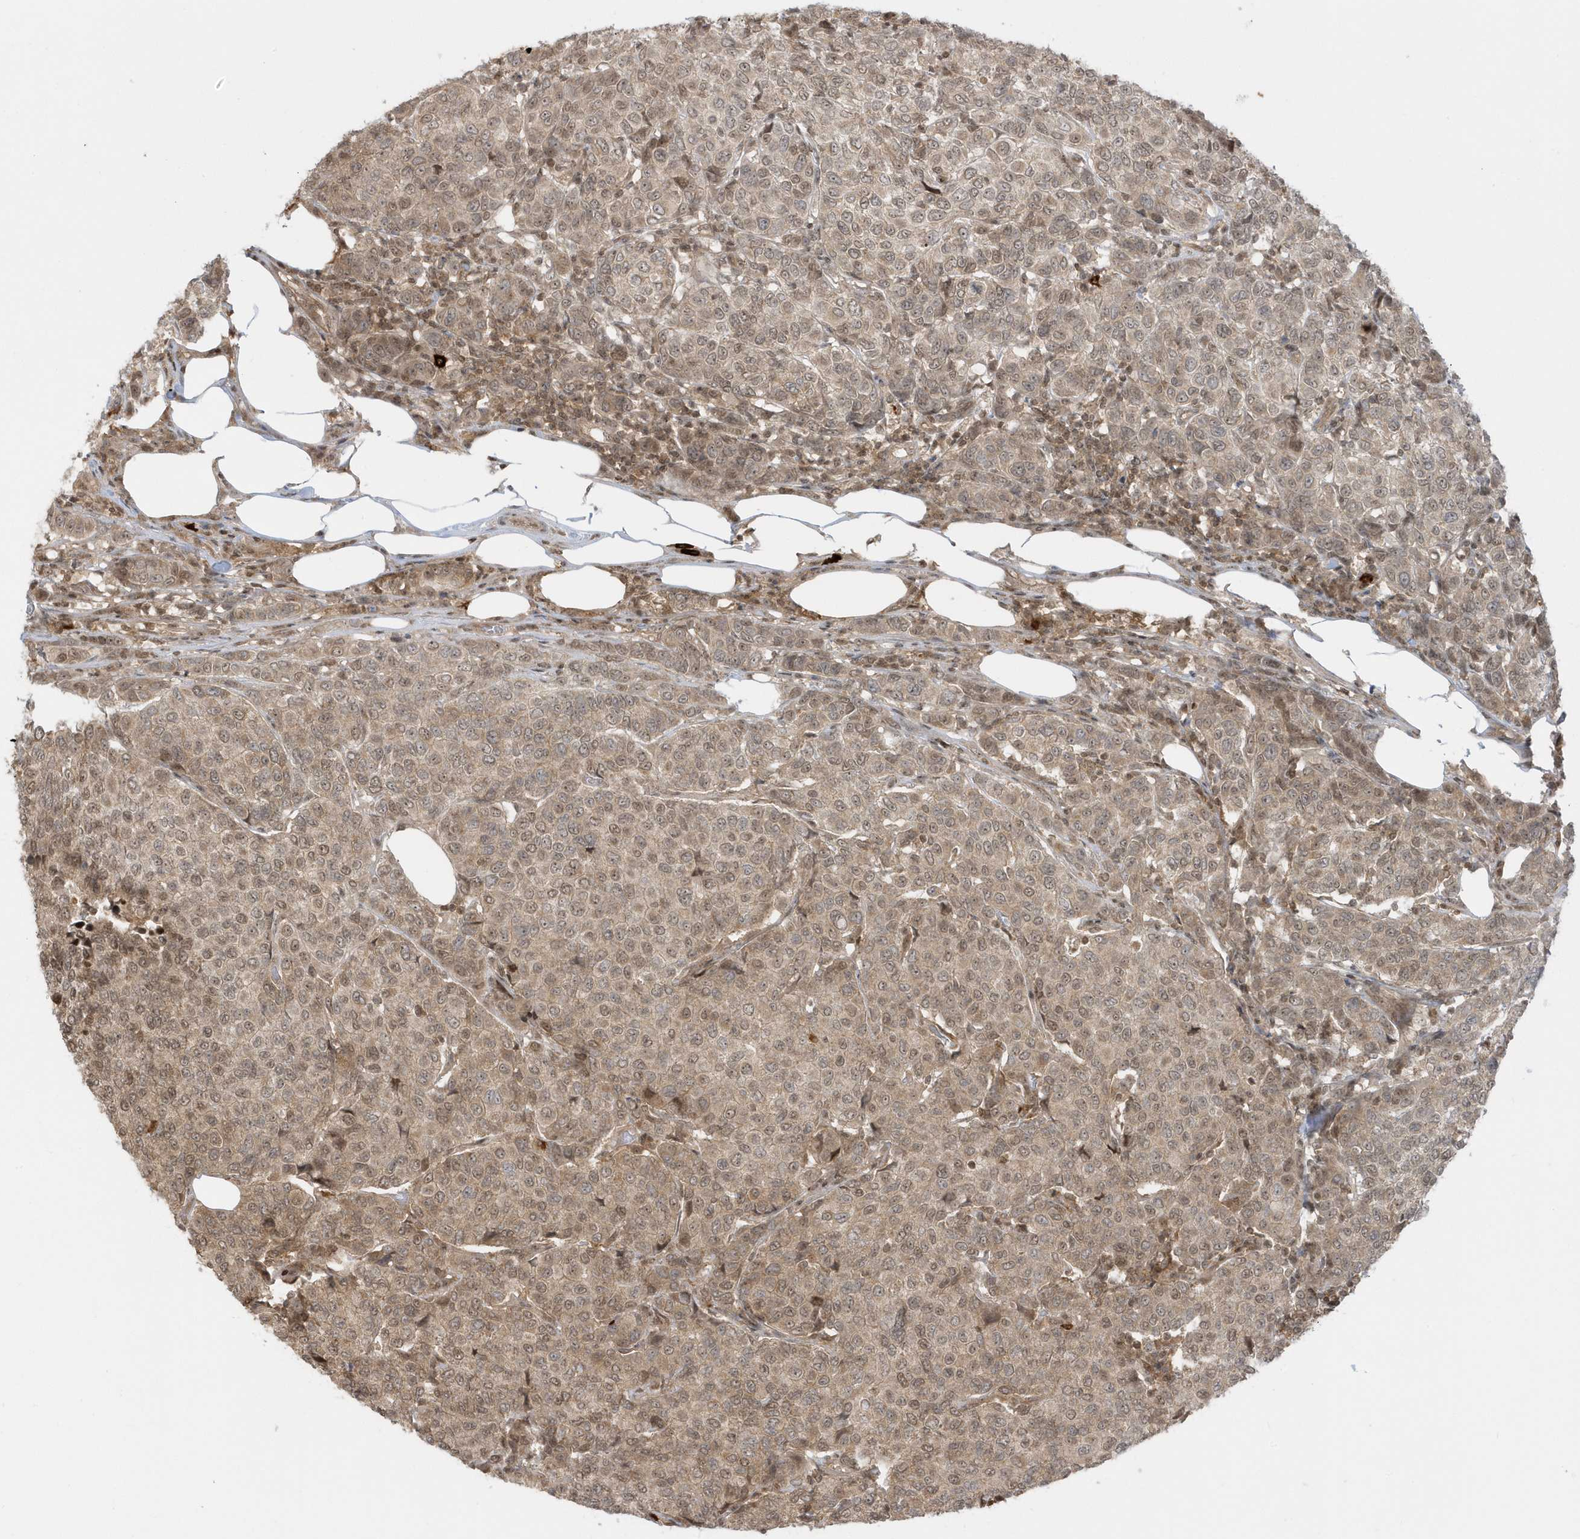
{"staining": {"intensity": "weak", "quantity": ">75%", "location": "cytoplasmic/membranous,nuclear"}, "tissue": "breast cancer", "cell_type": "Tumor cells", "image_type": "cancer", "snomed": [{"axis": "morphology", "description": "Duct carcinoma"}, {"axis": "topography", "description": "Breast"}], "caption": "High-magnification brightfield microscopy of intraductal carcinoma (breast) stained with DAB (3,3'-diaminobenzidine) (brown) and counterstained with hematoxylin (blue). tumor cells exhibit weak cytoplasmic/membranous and nuclear expression is present in approximately>75% of cells. (Brightfield microscopy of DAB IHC at high magnification).", "gene": "PPP1R7", "patient": {"sex": "female", "age": 55}}